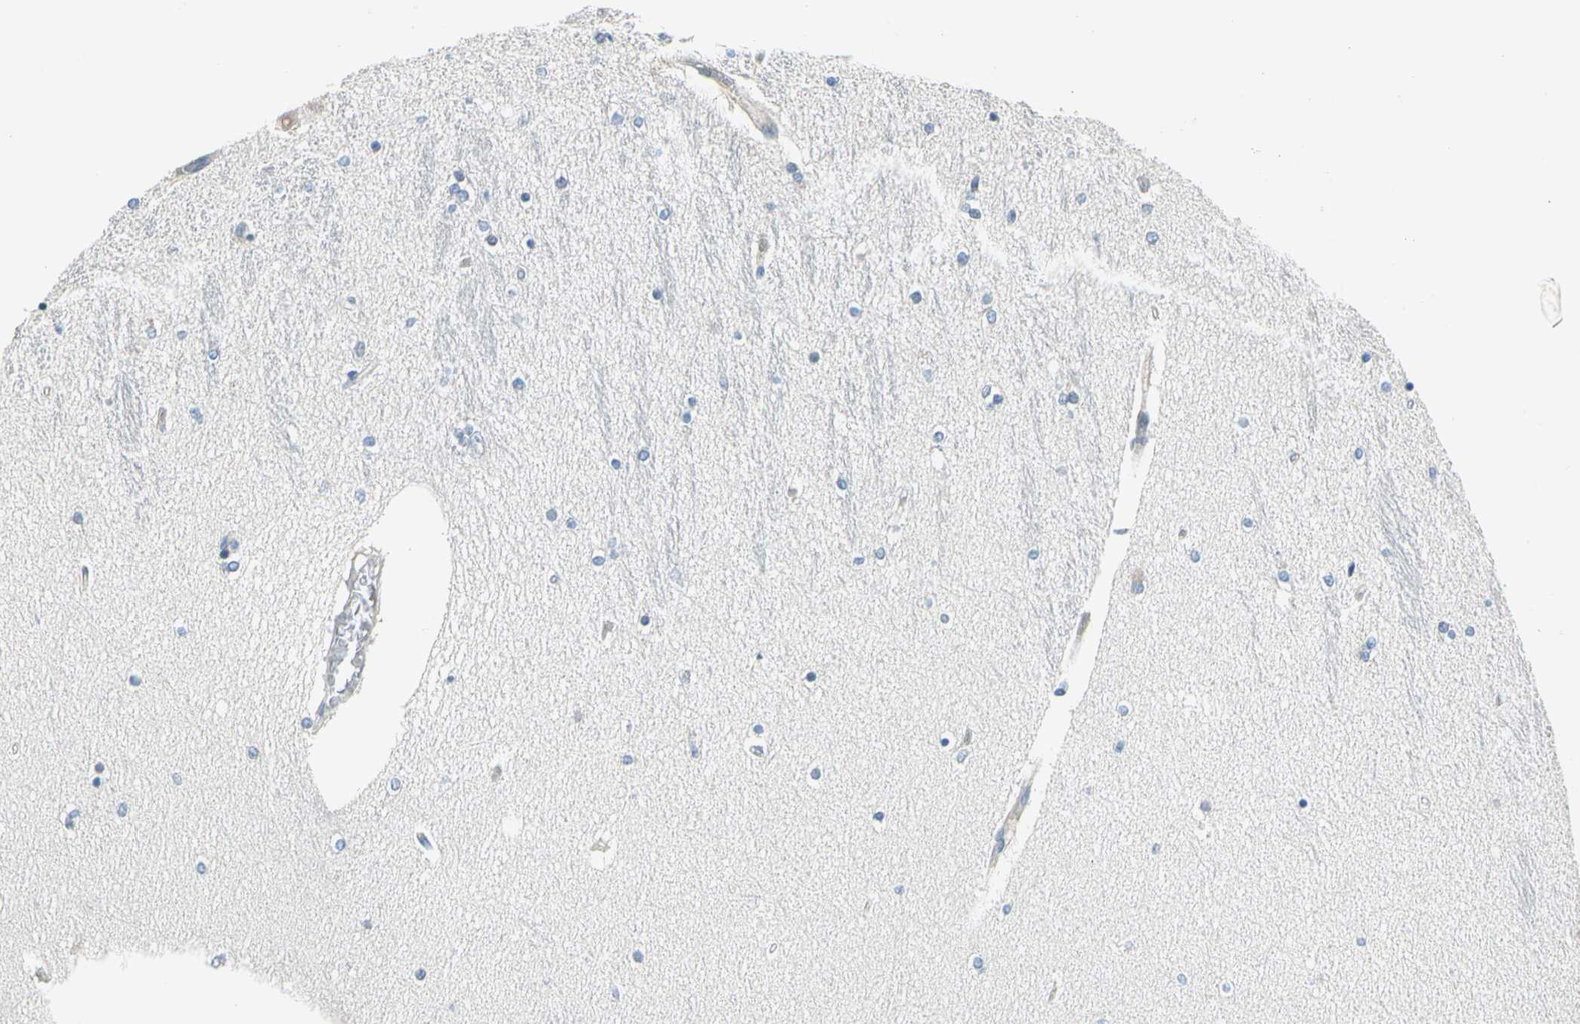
{"staining": {"intensity": "negative", "quantity": "none", "location": "none"}, "tissue": "hippocampus", "cell_type": "Glial cells", "image_type": "normal", "snomed": [{"axis": "morphology", "description": "Normal tissue, NOS"}, {"axis": "topography", "description": "Hippocampus"}], "caption": "This is an IHC micrograph of benign hippocampus. There is no positivity in glial cells.", "gene": "STK40", "patient": {"sex": "female", "age": 54}}